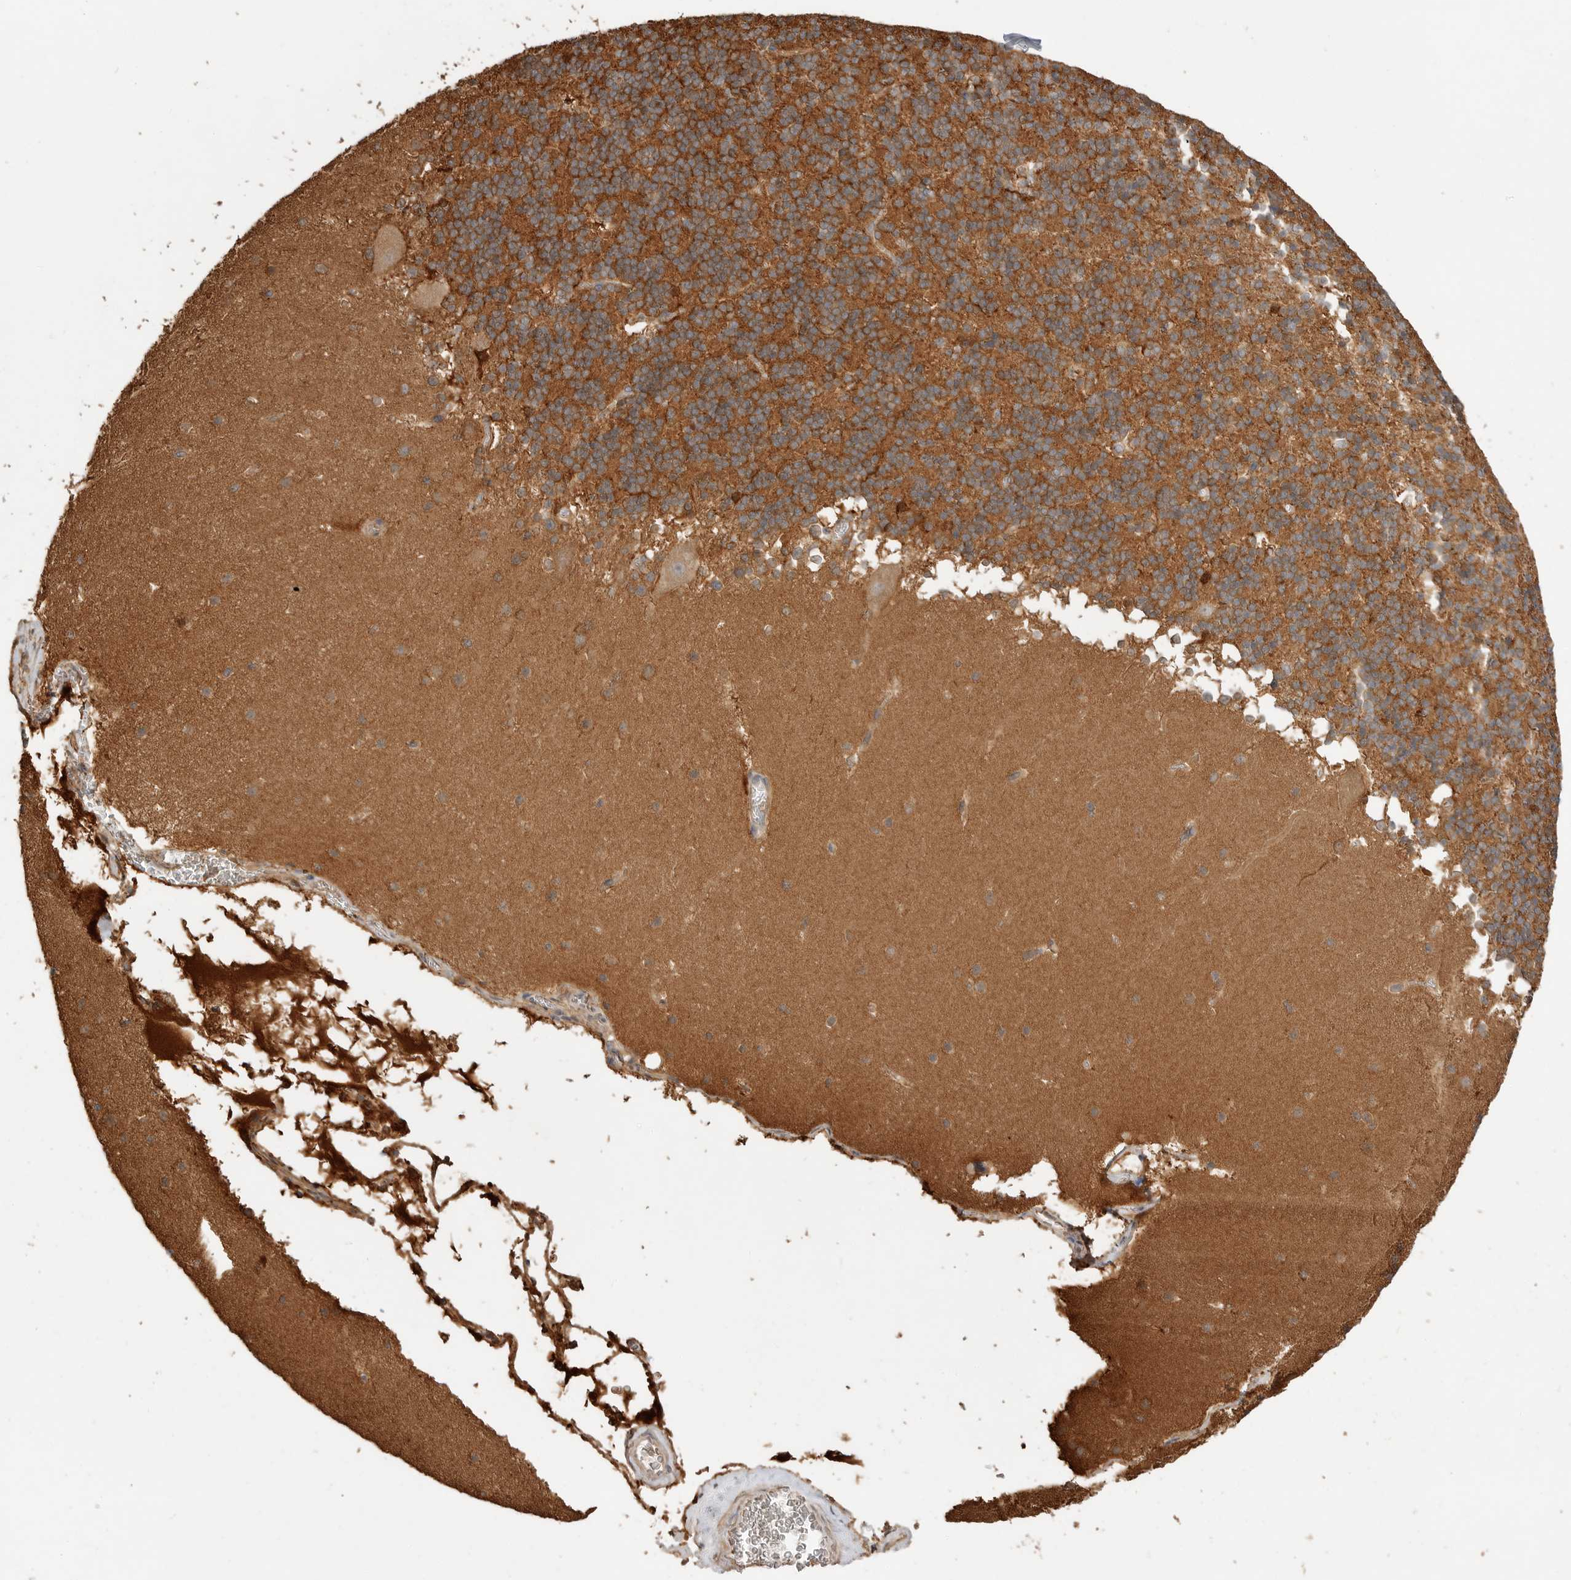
{"staining": {"intensity": "moderate", "quantity": ">75%", "location": "cytoplasmic/membranous"}, "tissue": "cerebellum", "cell_type": "Cells in granular layer", "image_type": "normal", "snomed": [{"axis": "morphology", "description": "Normal tissue, NOS"}, {"axis": "topography", "description": "Cerebellum"}], "caption": "Immunohistochemical staining of unremarkable cerebellum shows >75% levels of moderate cytoplasmic/membranous protein staining in approximately >75% of cells in granular layer.", "gene": "CLDN12", "patient": {"sex": "female", "age": 19}}